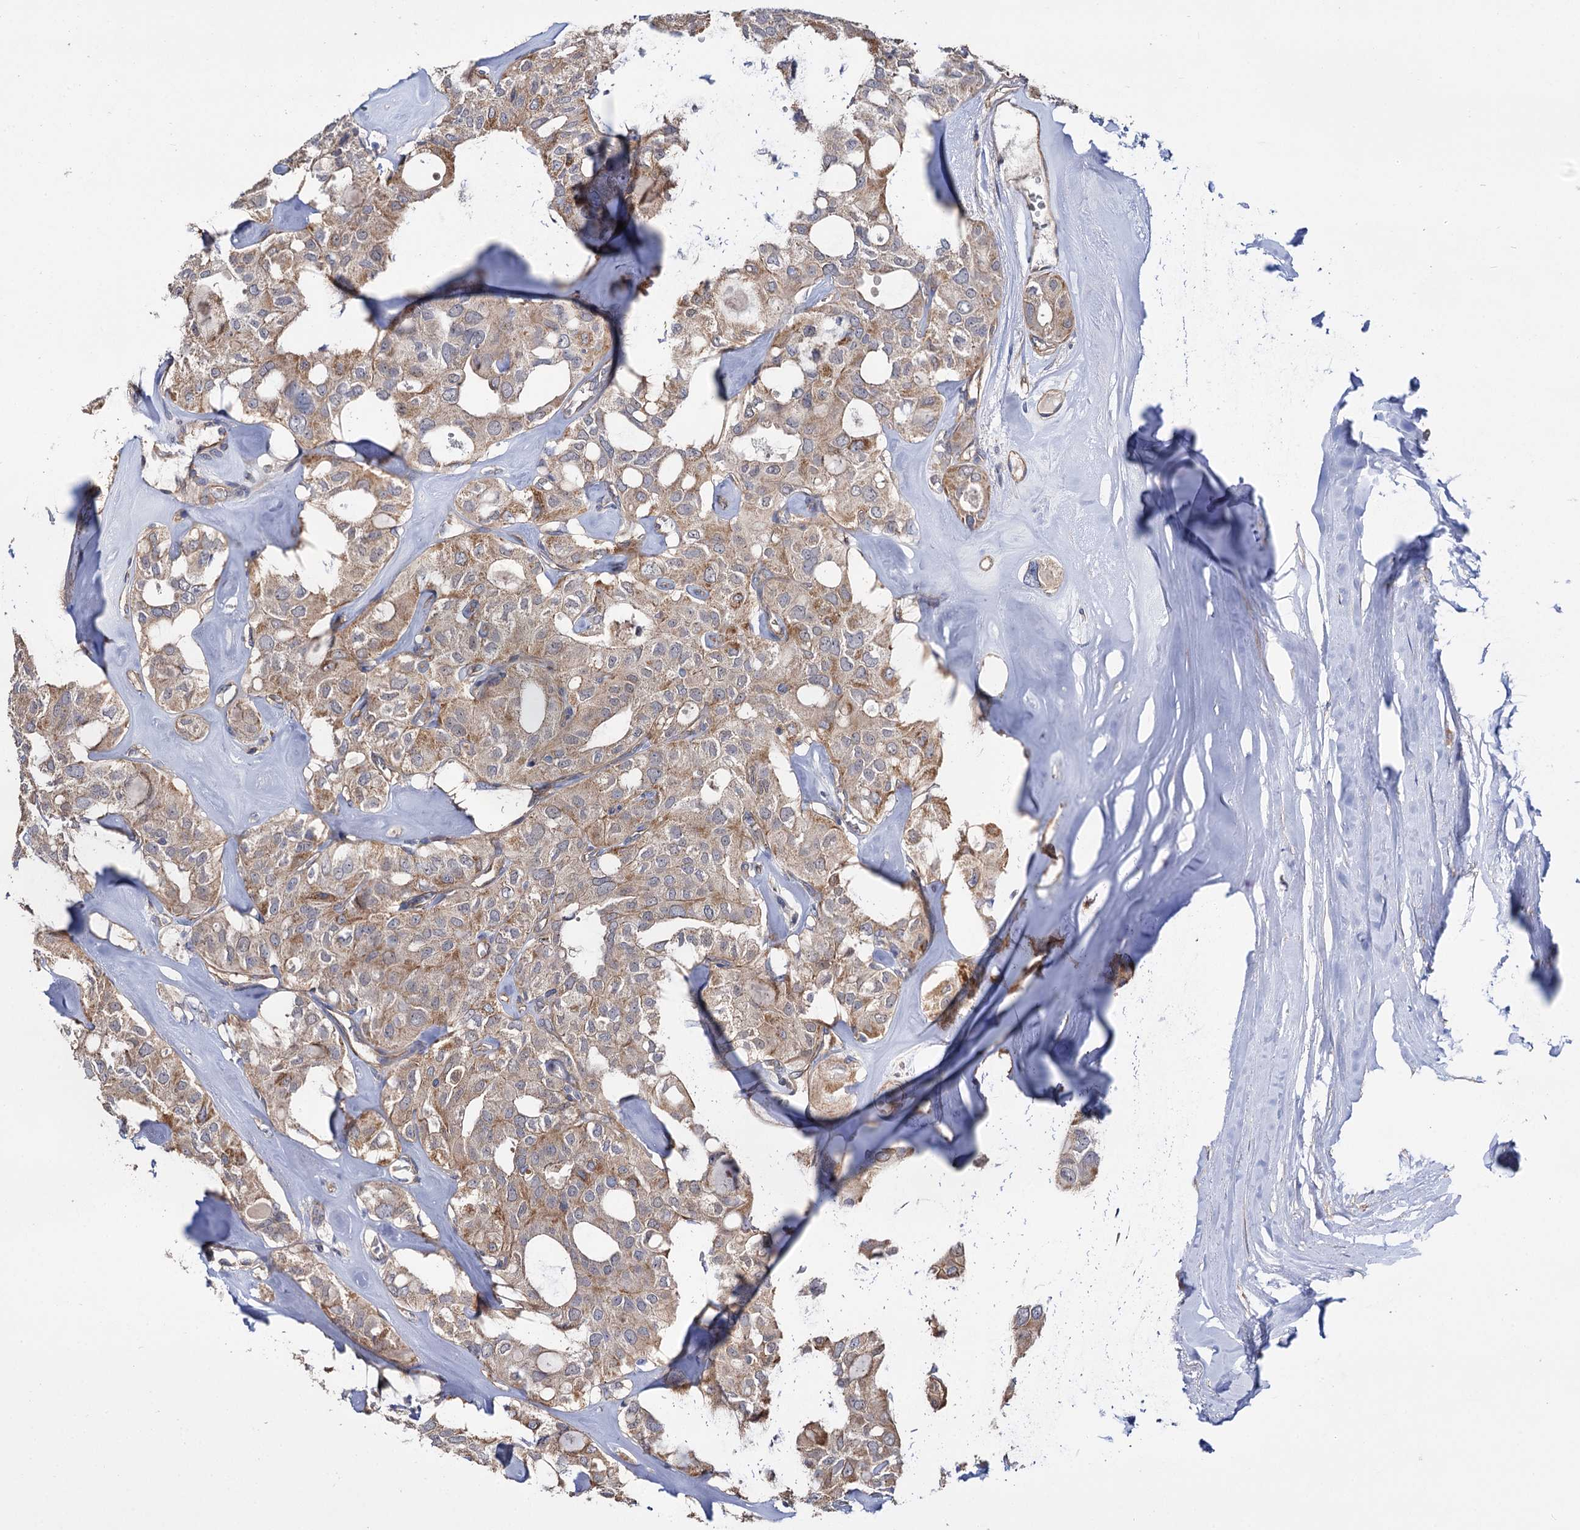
{"staining": {"intensity": "weak", "quantity": ">75%", "location": "cytoplasmic/membranous"}, "tissue": "thyroid cancer", "cell_type": "Tumor cells", "image_type": "cancer", "snomed": [{"axis": "morphology", "description": "Follicular adenoma carcinoma, NOS"}, {"axis": "topography", "description": "Thyroid gland"}], "caption": "Approximately >75% of tumor cells in human thyroid cancer (follicular adenoma carcinoma) display weak cytoplasmic/membranous protein positivity as visualized by brown immunohistochemical staining.", "gene": "IDI1", "patient": {"sex": "male", "age": 75}}